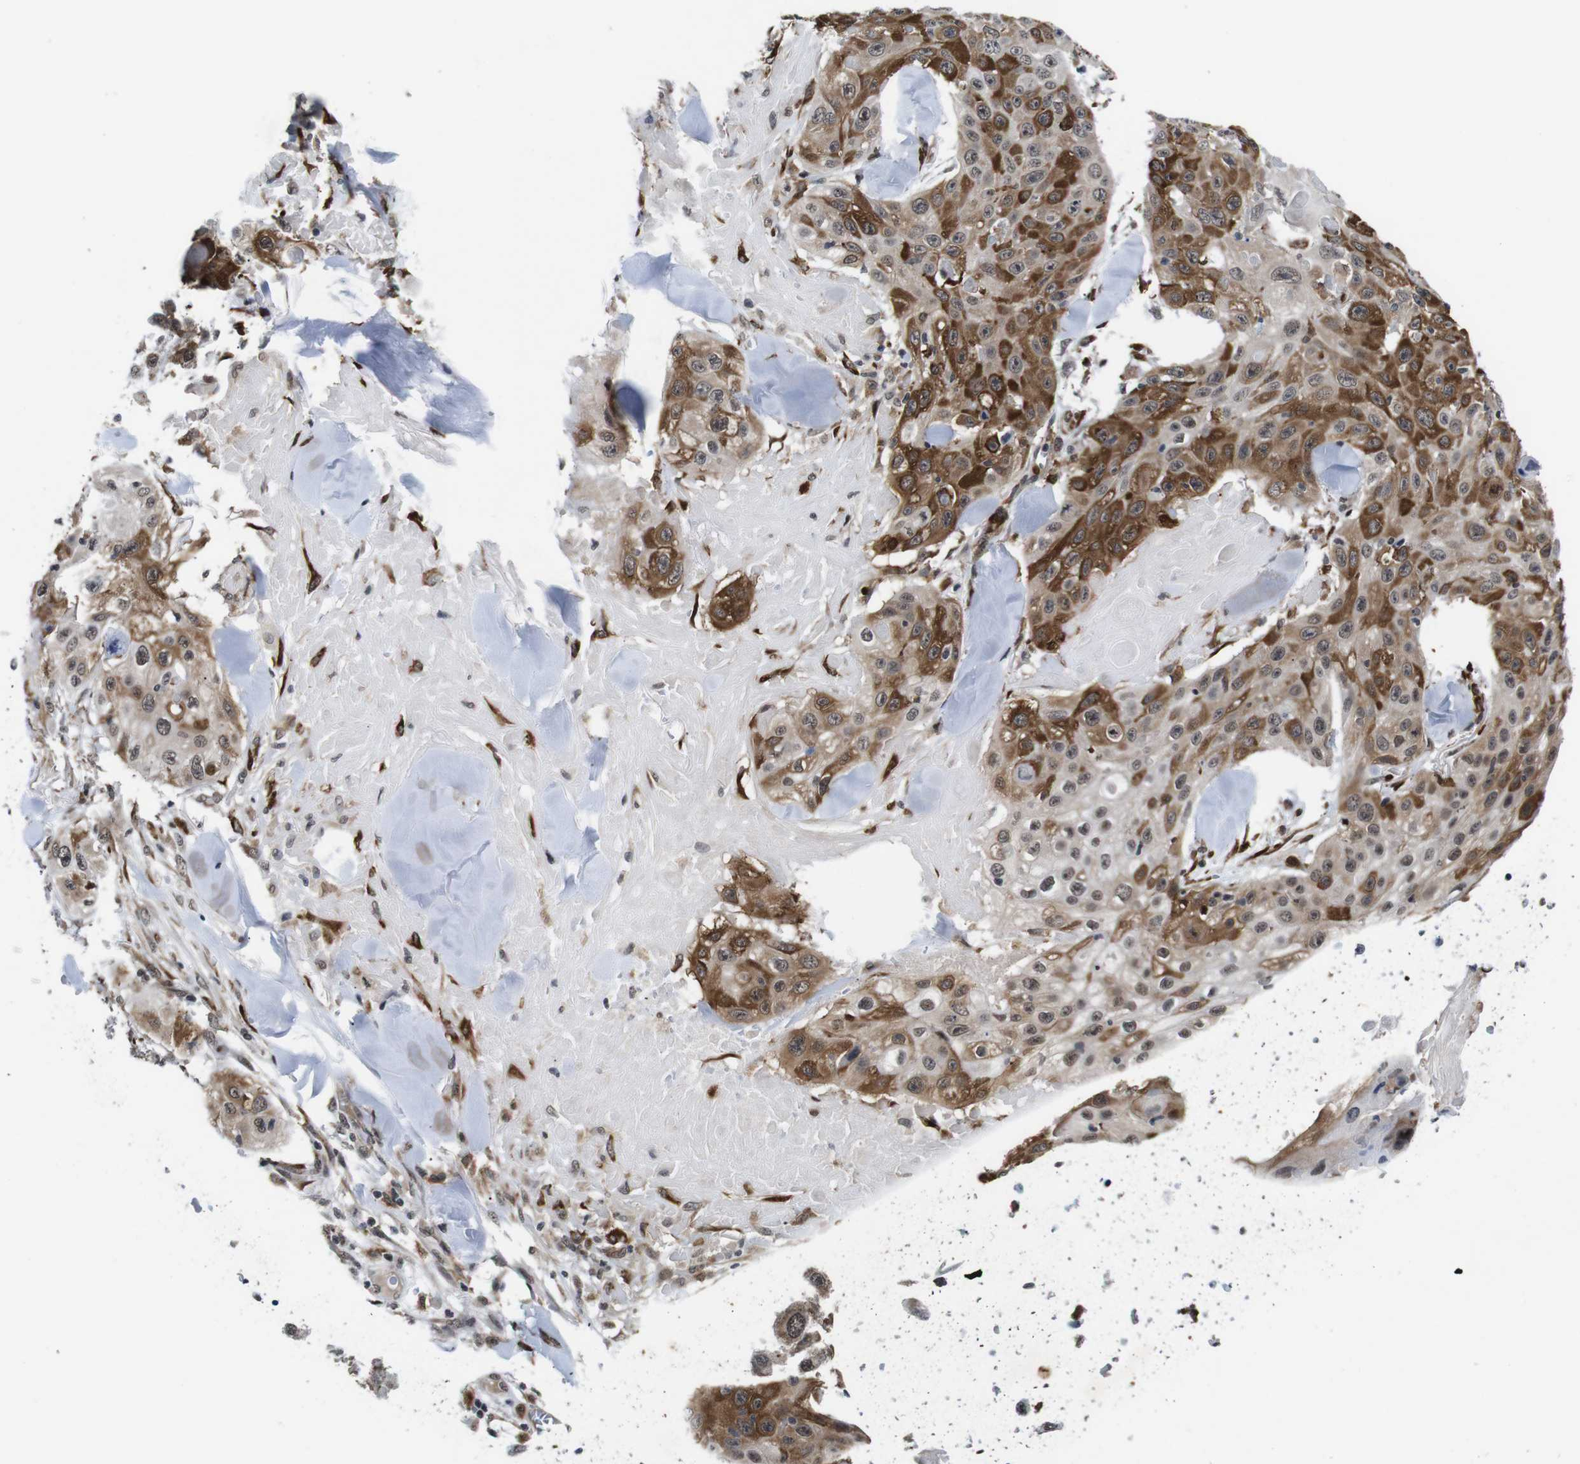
{"staining": {"intensity": "moderate", "quantity": ">75%", "location": "cytoplasmic/membranous,nuclear"}, "tissue": "skin cancer", "cell_type": "Tumor cells", "image_type": "cancer", "snomed": [{"axis": "morphology", "description": "Squamous cell carcinoma, NOS"}, {"axis": "topography", "description": "Skin"}], "caption": "Skin cancer (squamous cell carcinoma) stained with DAB (3,3'-diaminobenzidine) IHC displays medium levels of moderate cytoplasmic/membranous and nuclear staining in about >75% of tumor cells.", "gene": "EIF4G1", "patient": {"sex": "male", "age": 86}}